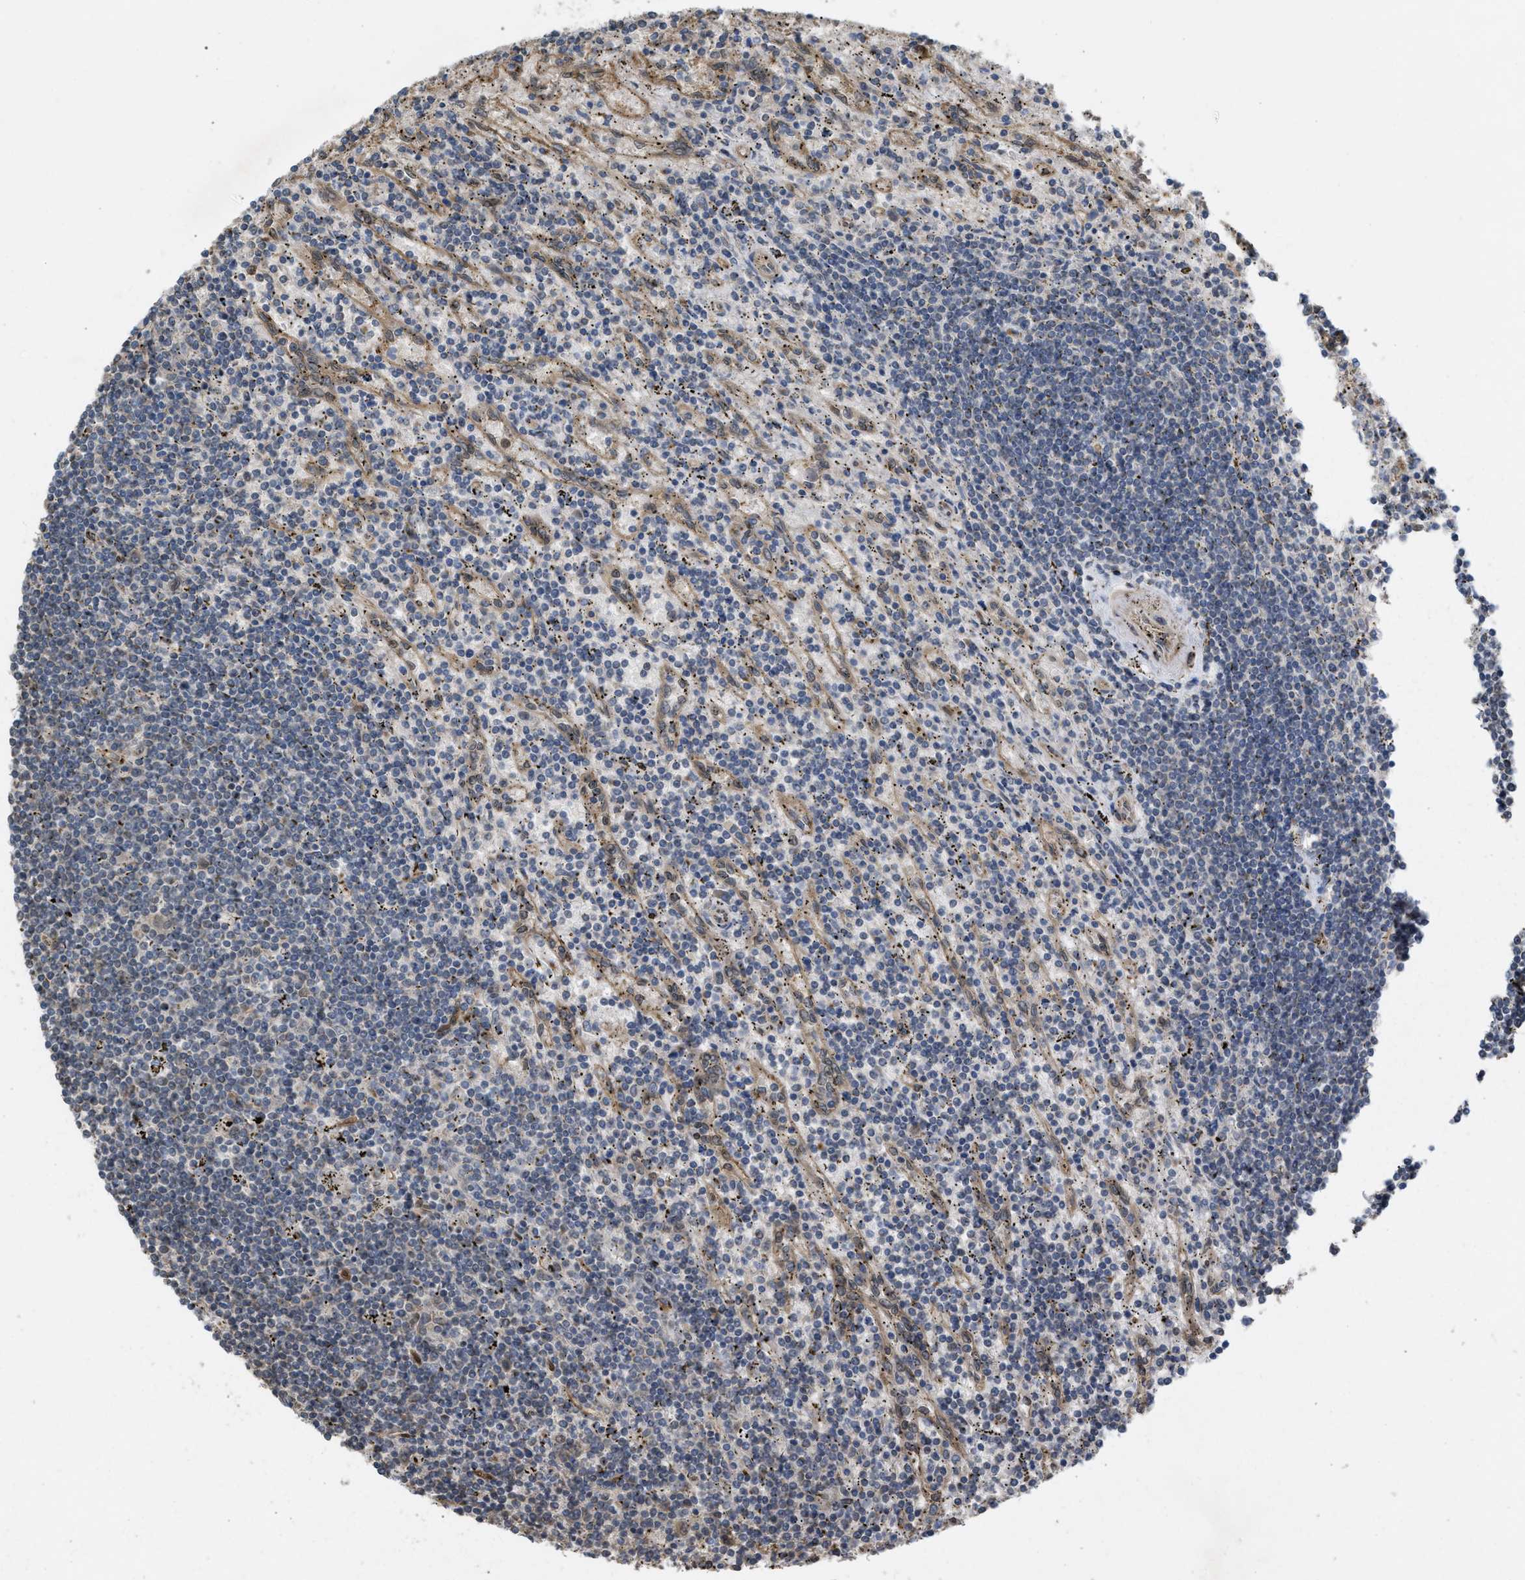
{"staining": {"intensity": "negative", "quantity": "none", "location": "none"}, "tissue": "lymphoma", "cell_type": "Tumor cells", "image_type": "cancer", "snomed": [{"axis": "morphology", "description": "Malignant lymphoma, non-Hodgkin's type, Low grade"}, {"axis": "topography", "description": "Spleen"}], "caption": "The histopathology image displays no staining of tumor cells in malignant lymphoma, non-Hodgkin's type (low-grade).", "gene": "BAG3", "patient": {"sex": "male", "age": 76}}